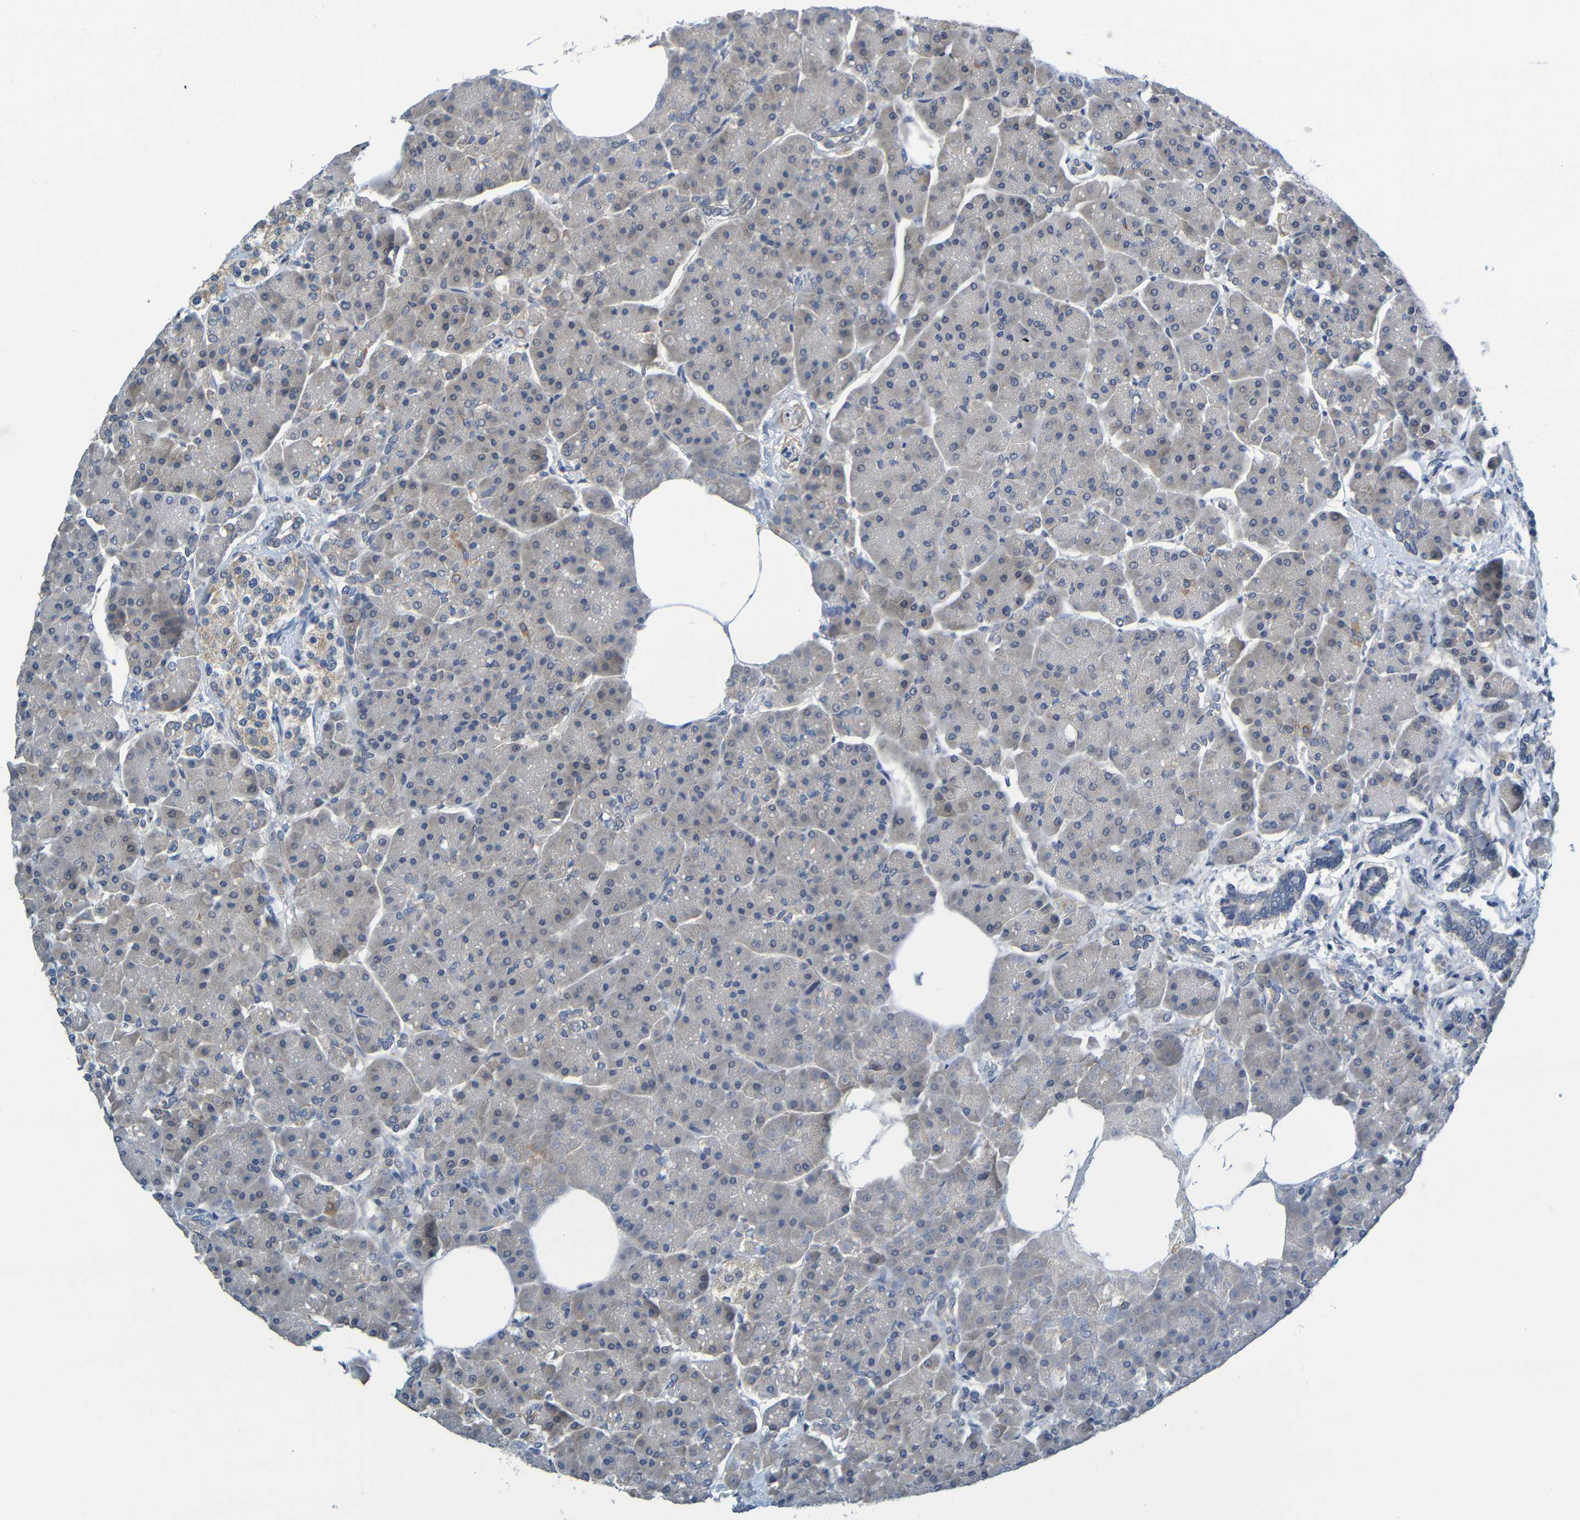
{"staining": {"intensity": "weak", "quantity": "<25%", "location": "cytoplasmic/membranous"}, "tissue": "pancreas", "cell_type": "Exocrine glandular cells", "image_type": "normal", "snomed": [{"axis": "morphology", "description": "Normal tissue, NOS"}, {"axis": "topography", "description": "Pancreas"}], "caption": "A photomicrograph of pancreas stained for a protein reveals no brown staining in exocrine glandular cells.", "gene": "CYP4F2", "patient": {"sex": "female", "age": 70}}